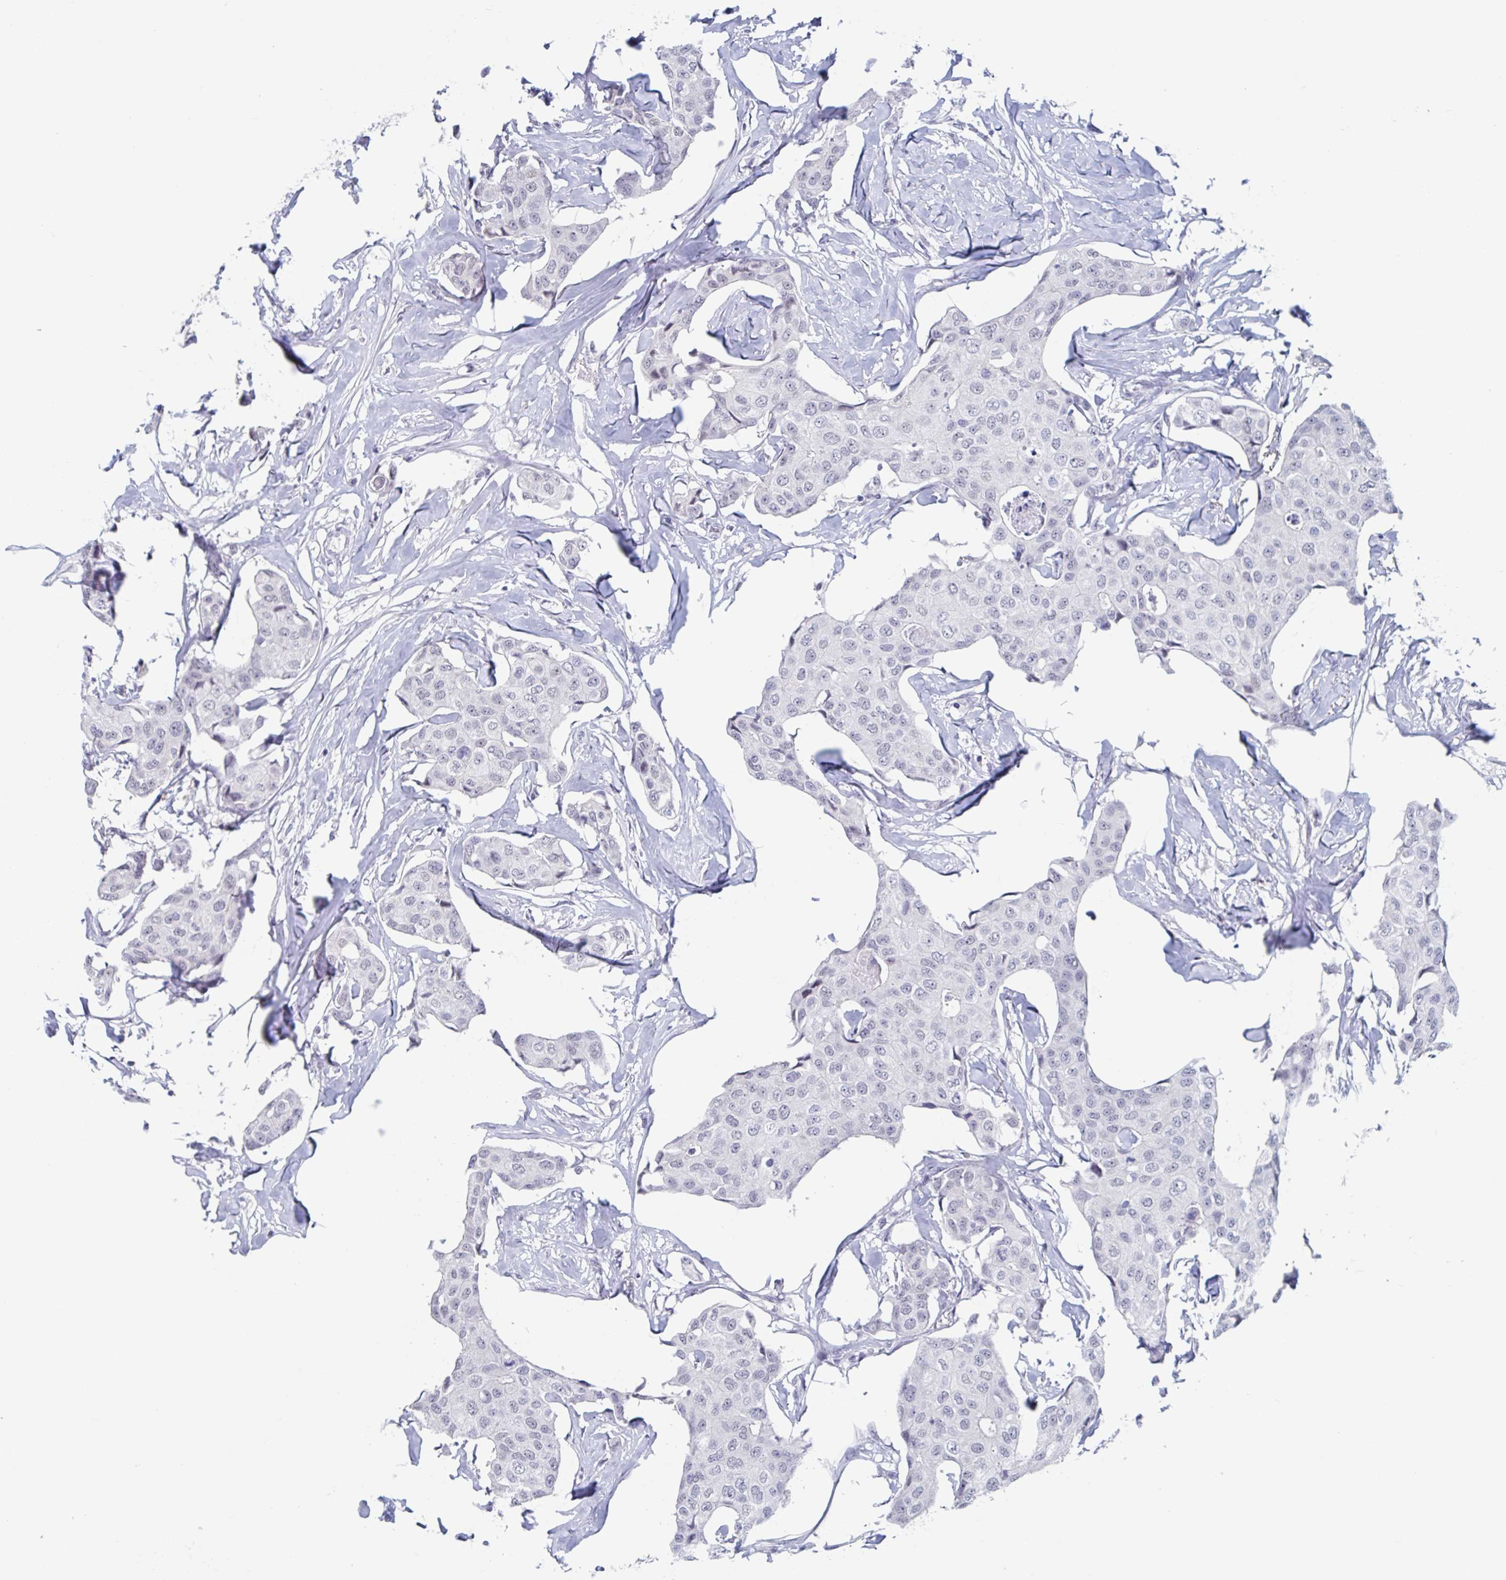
{"staining": {"intensity": "negative", "quantity": "none", "location": "none"}, "tissue": "breast cancer", "cell_type": "Tumor cells", "image_type": "cancer", "snomed": [{"axis": "morphology", "description": "Duct carcinoma"}, {"axis": "topography", "description": "Breast"}, {"axis": "topography", "description": "Lymph node"}], "caption": "An image of human breast cancer (infiltrating ductal carcinoma) is negative for staining in tumor cells. Nuclei are stained in blue.", "gene": "KDM4D", "patient": {"sex": "female", "age": 80}}